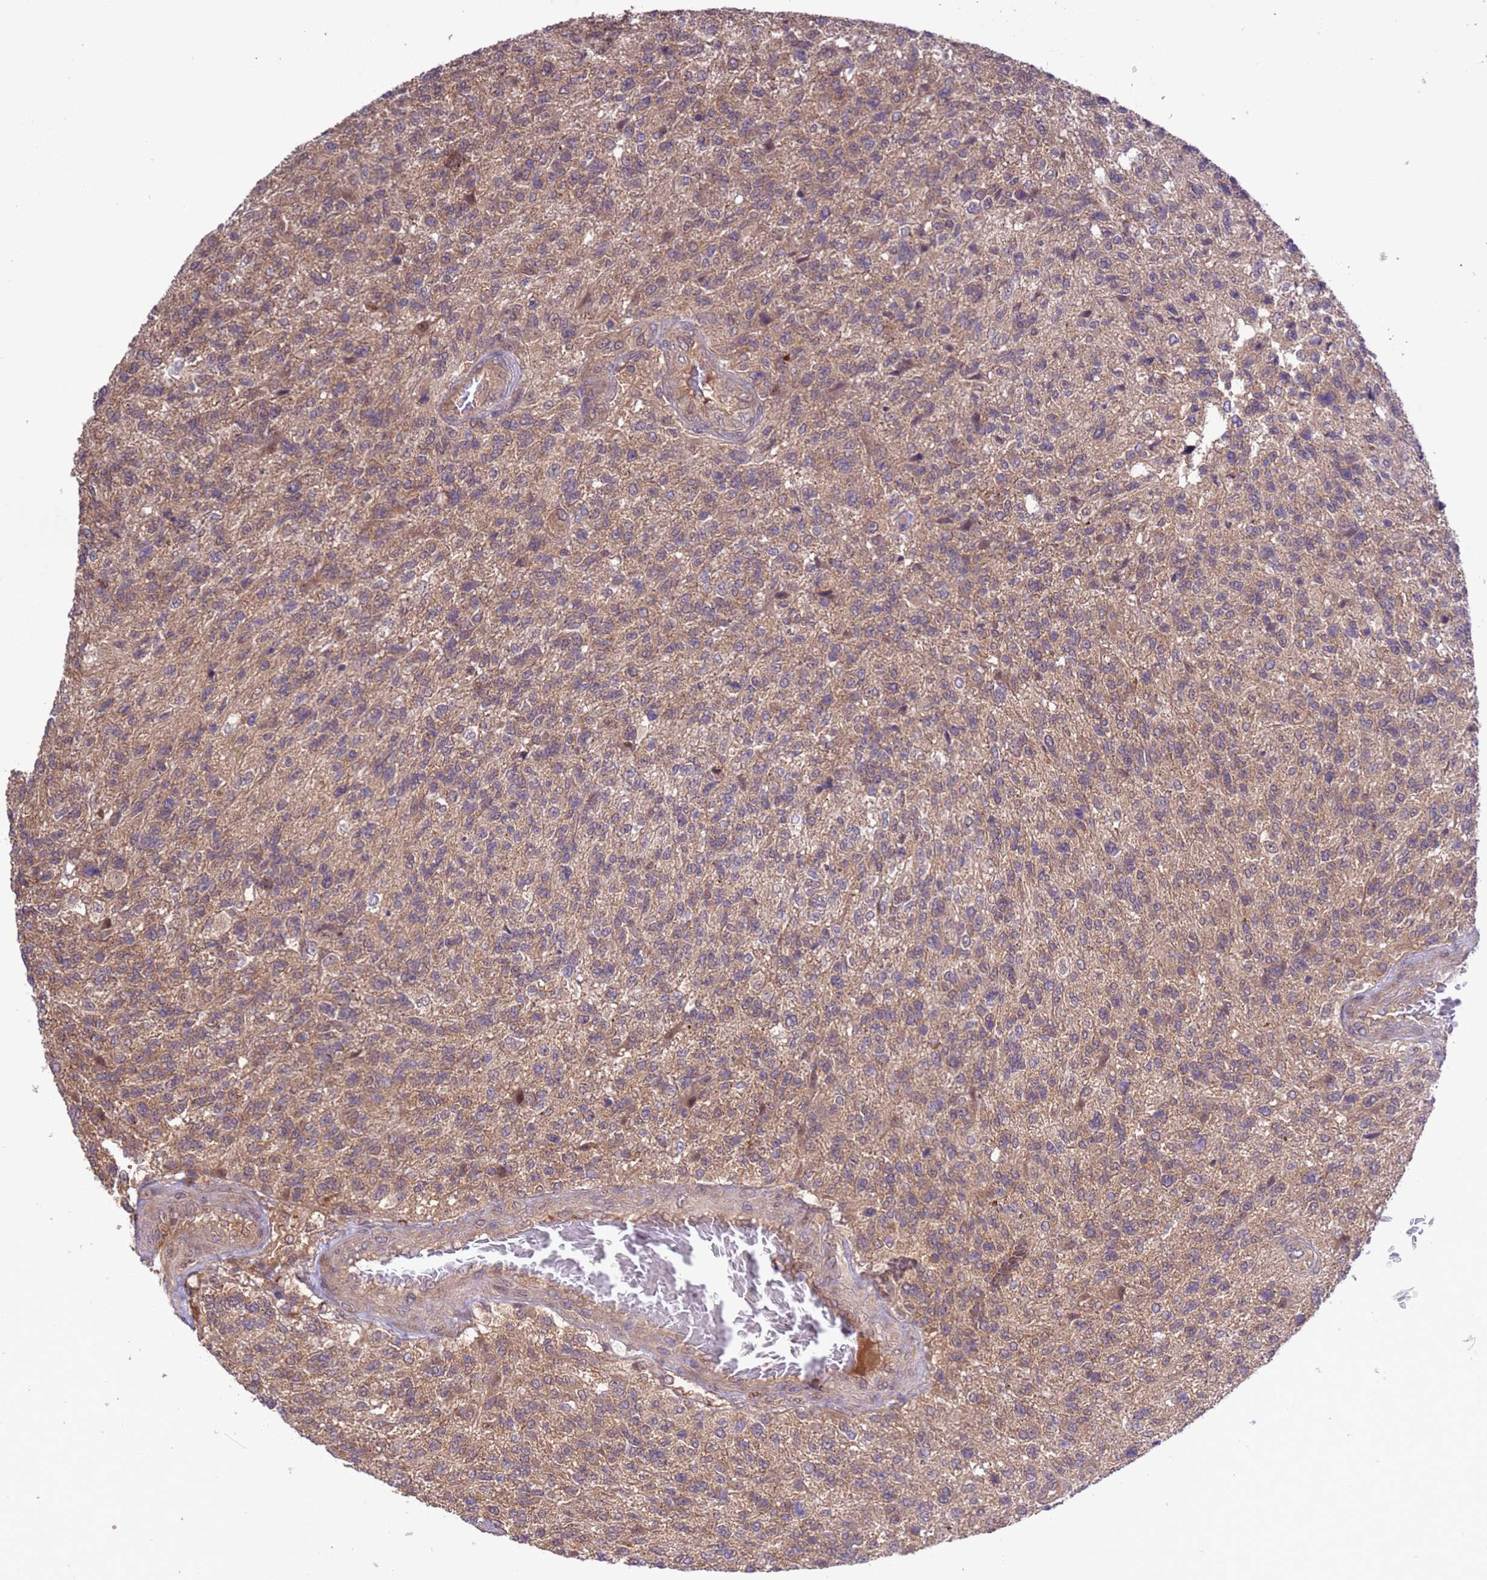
{"staining": {"intensity": "moderate", "quantity": ">75%", "location": "cytoplasmic/membranous"}, "tissue": "glioma", "cell_type": "Tumor cells", "image_type": "cancer", "snomed": [{"axis": "morphology", "description": "Glioma, malignant, High grade"}, {"axis": "topography", "description": "Brain"}], "caption": "IHC micrograph of neoplastic tissue: human malignant high-grade glioma stained using immunohistochemistry reveals medium levels of moderate protein expression localized specifically in the cytoplasmic/membranous of tumor cells, appearing as a cytoplasmic/membranous brown color.", "gene": "ZFP69B", "patient": {"sex": "male", "age": 56}}